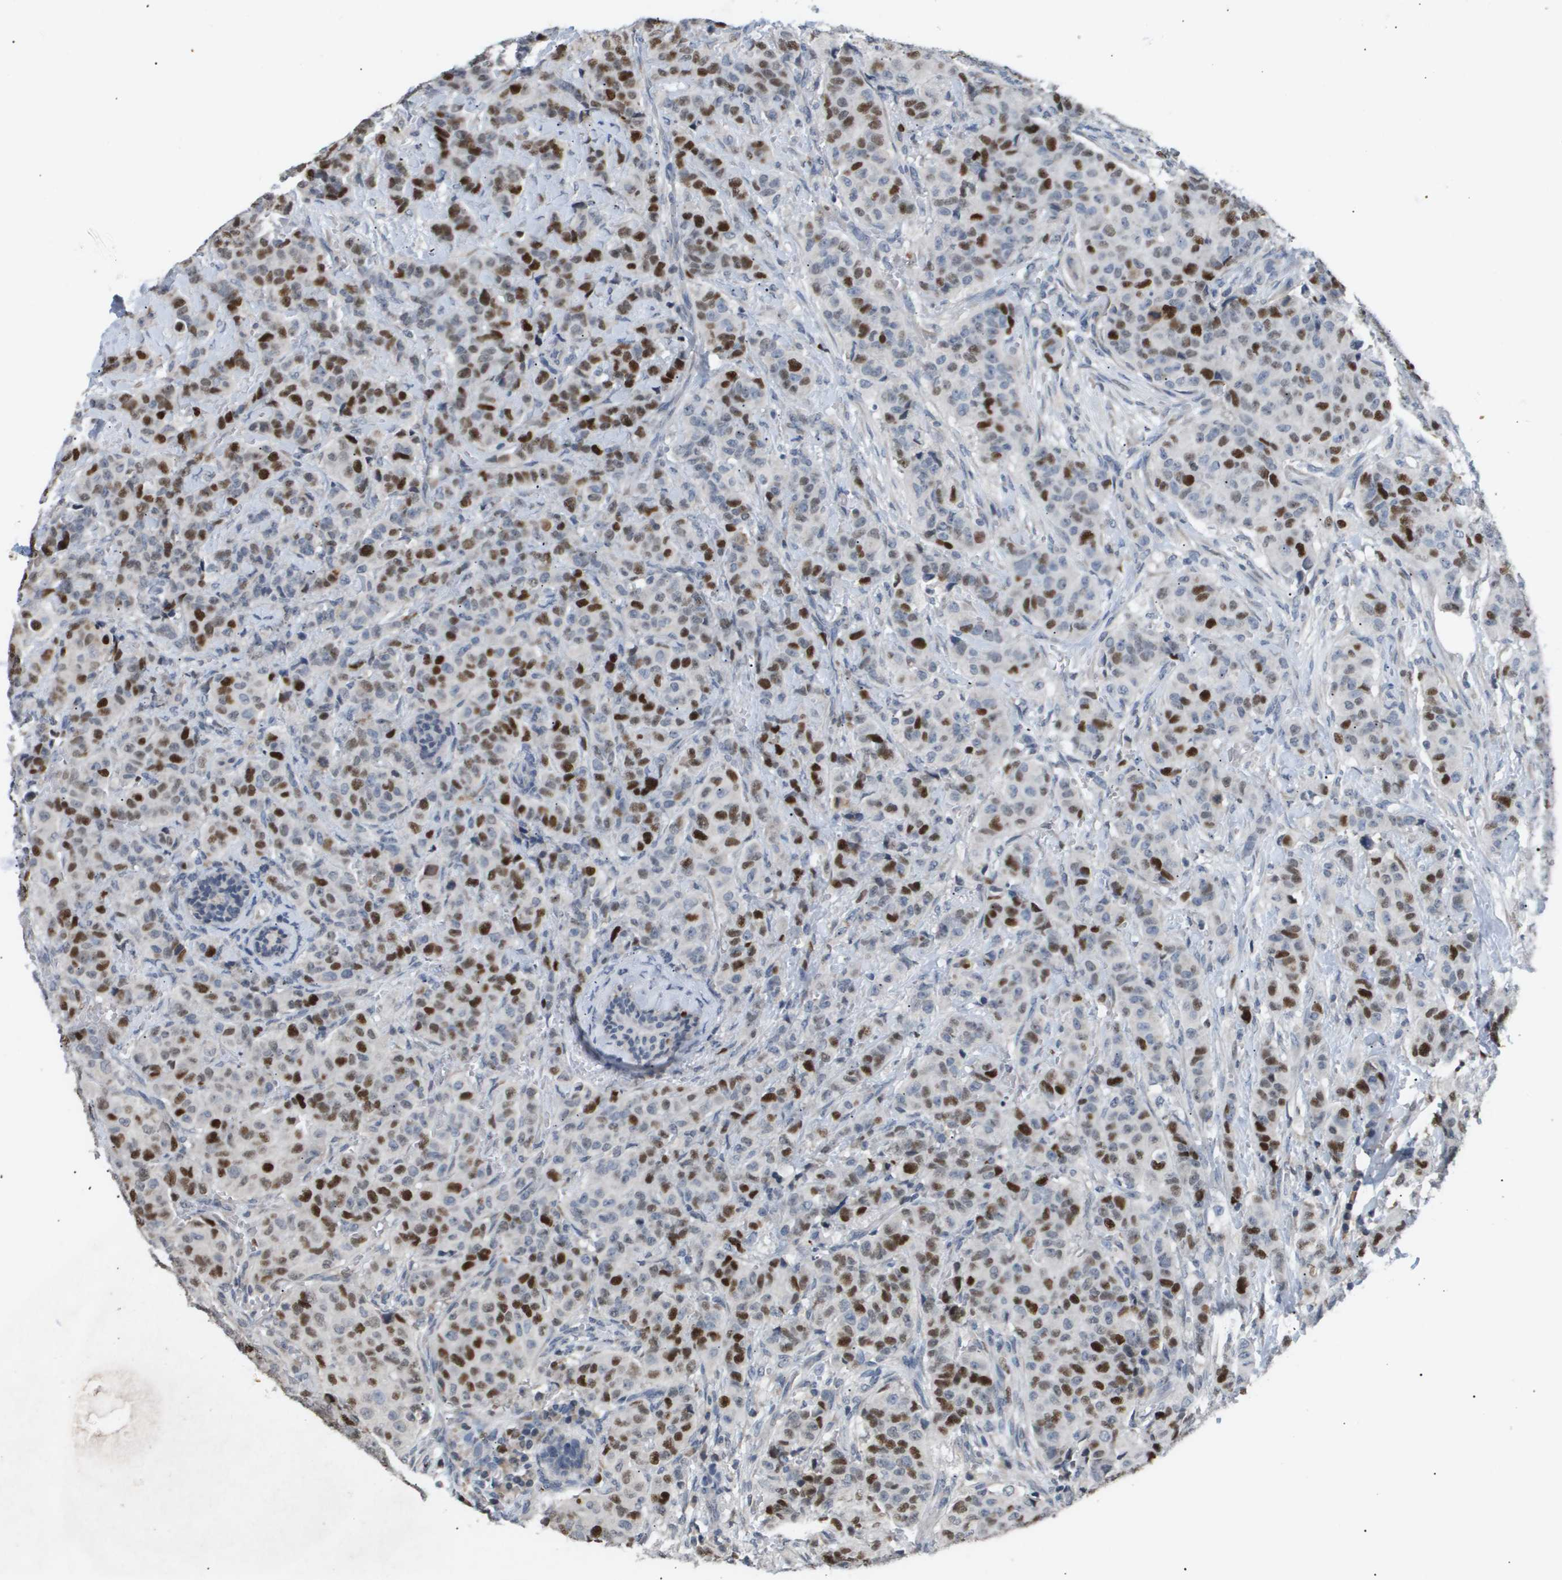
{"staining": {"intensity": "strong", "quantity": "25%-75%", "location": "nuclear"}, "tissue": "breast cancer", "cell_type": "Tumor cells", "image_type": "cancer", "snomed": [{"axis": "morphology", "description": "Normal tissue, NOS"}, {"axis": "morphology", "description": "Duct carcinoma"}, {"axis": "topography", "description": "Breast"}], "caption": "Protein expression analysis of invasive ductal carcinoma (breast) displays strong nuclear positivity in approximately 25%-75% of tumor cells.", "gene": "ANAPC2", "patient": {"sex": "female", "age": 40}}